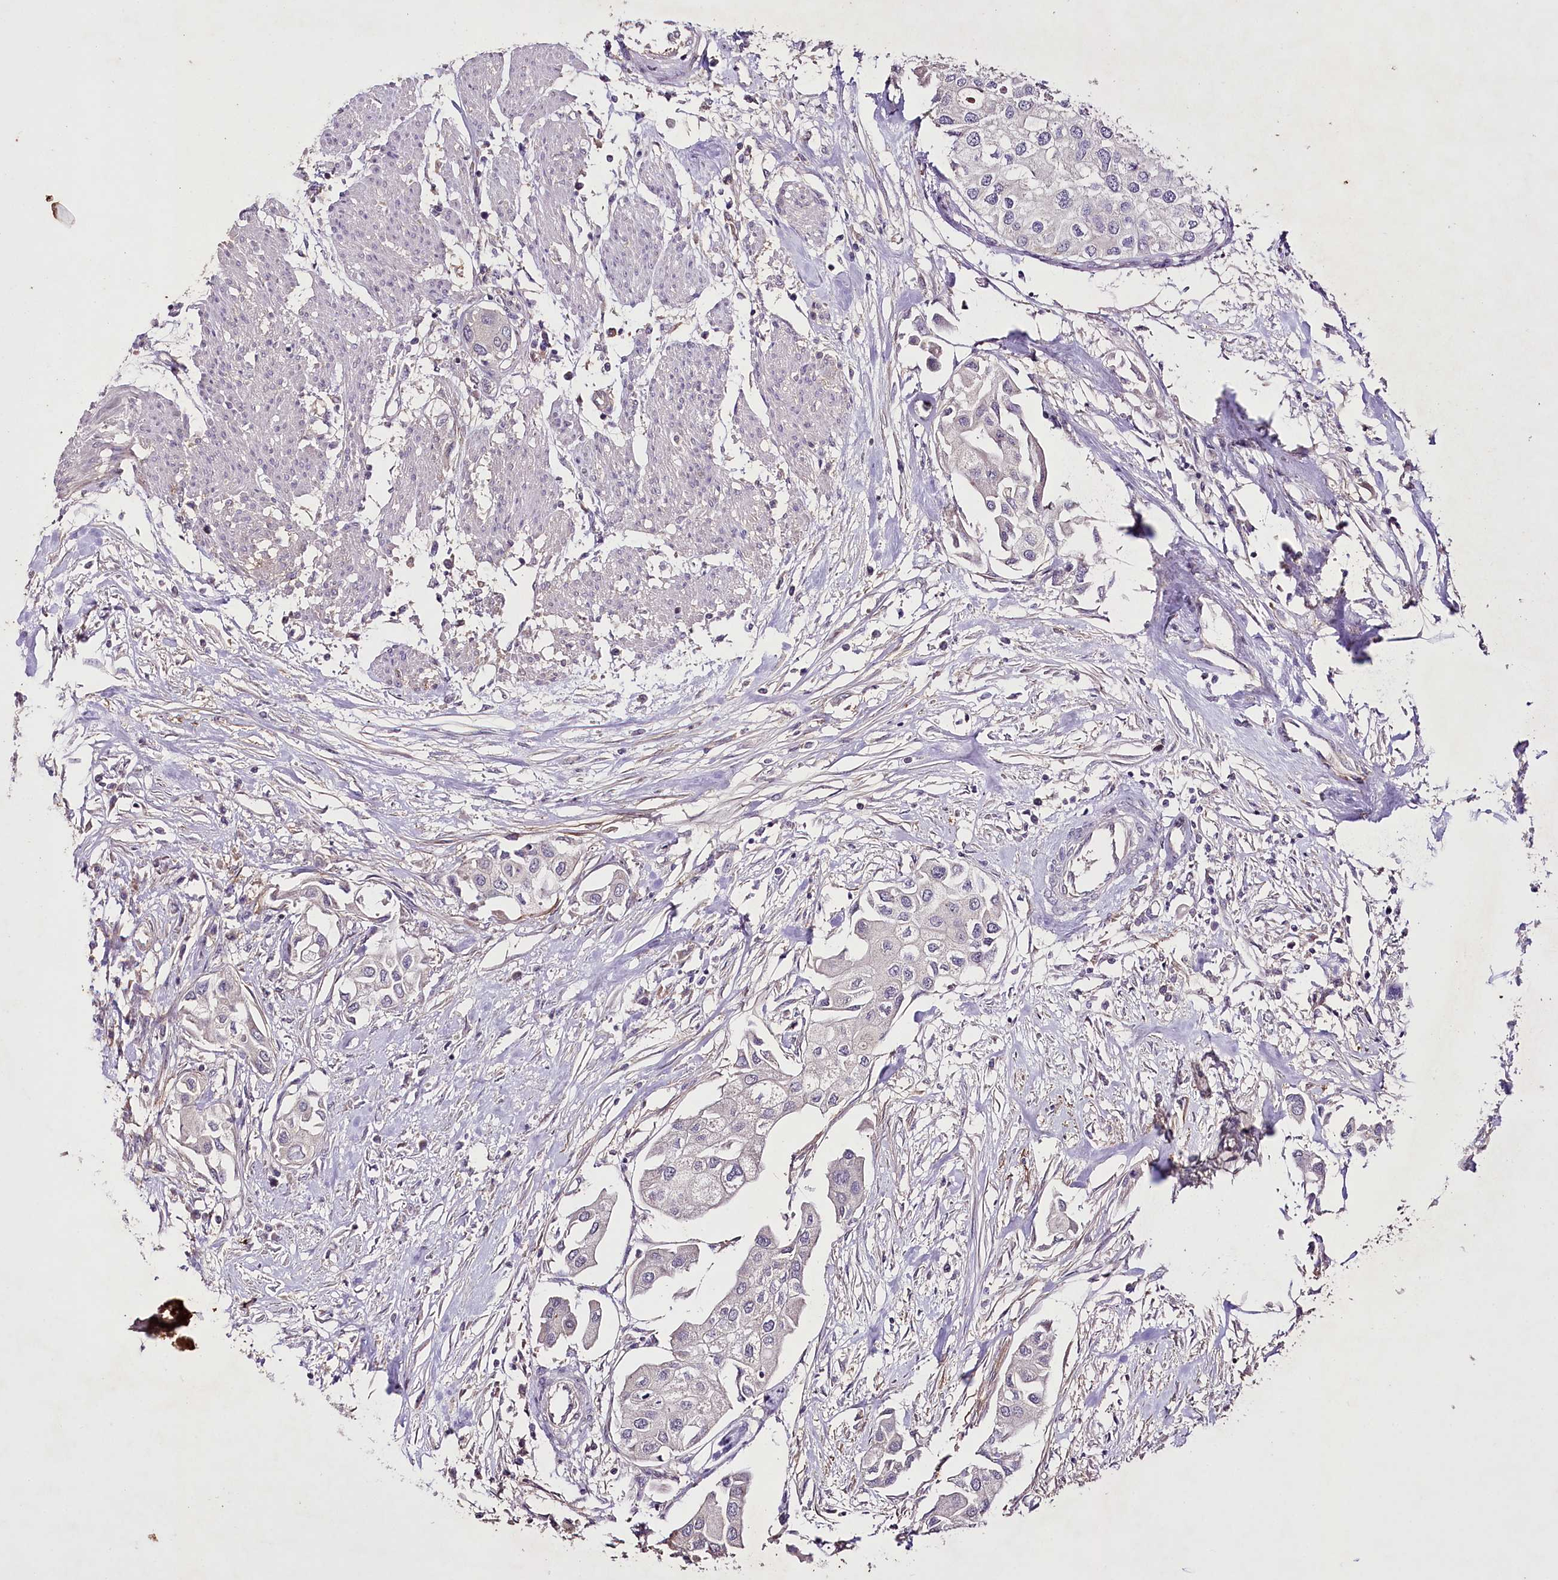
{"staining": {"intensity": "negative", "quantity": "none", "location": "none"}, "tissue": "urothelial cancer", "cell_type": "Tumor cells", "image_type": "cancer", "snomed": [{"axis": "morphology", "description": "Urothelial carcinoma, High grade"}, {"axis": "topography", "description": "Urinary bladder"}], "caption": "DAB immunohistochemical staining of urothelial cancer reveals no significant staining in tumor cells.", "gene": "ENPP1", "patient": {"sex": "male", "age": 64}}